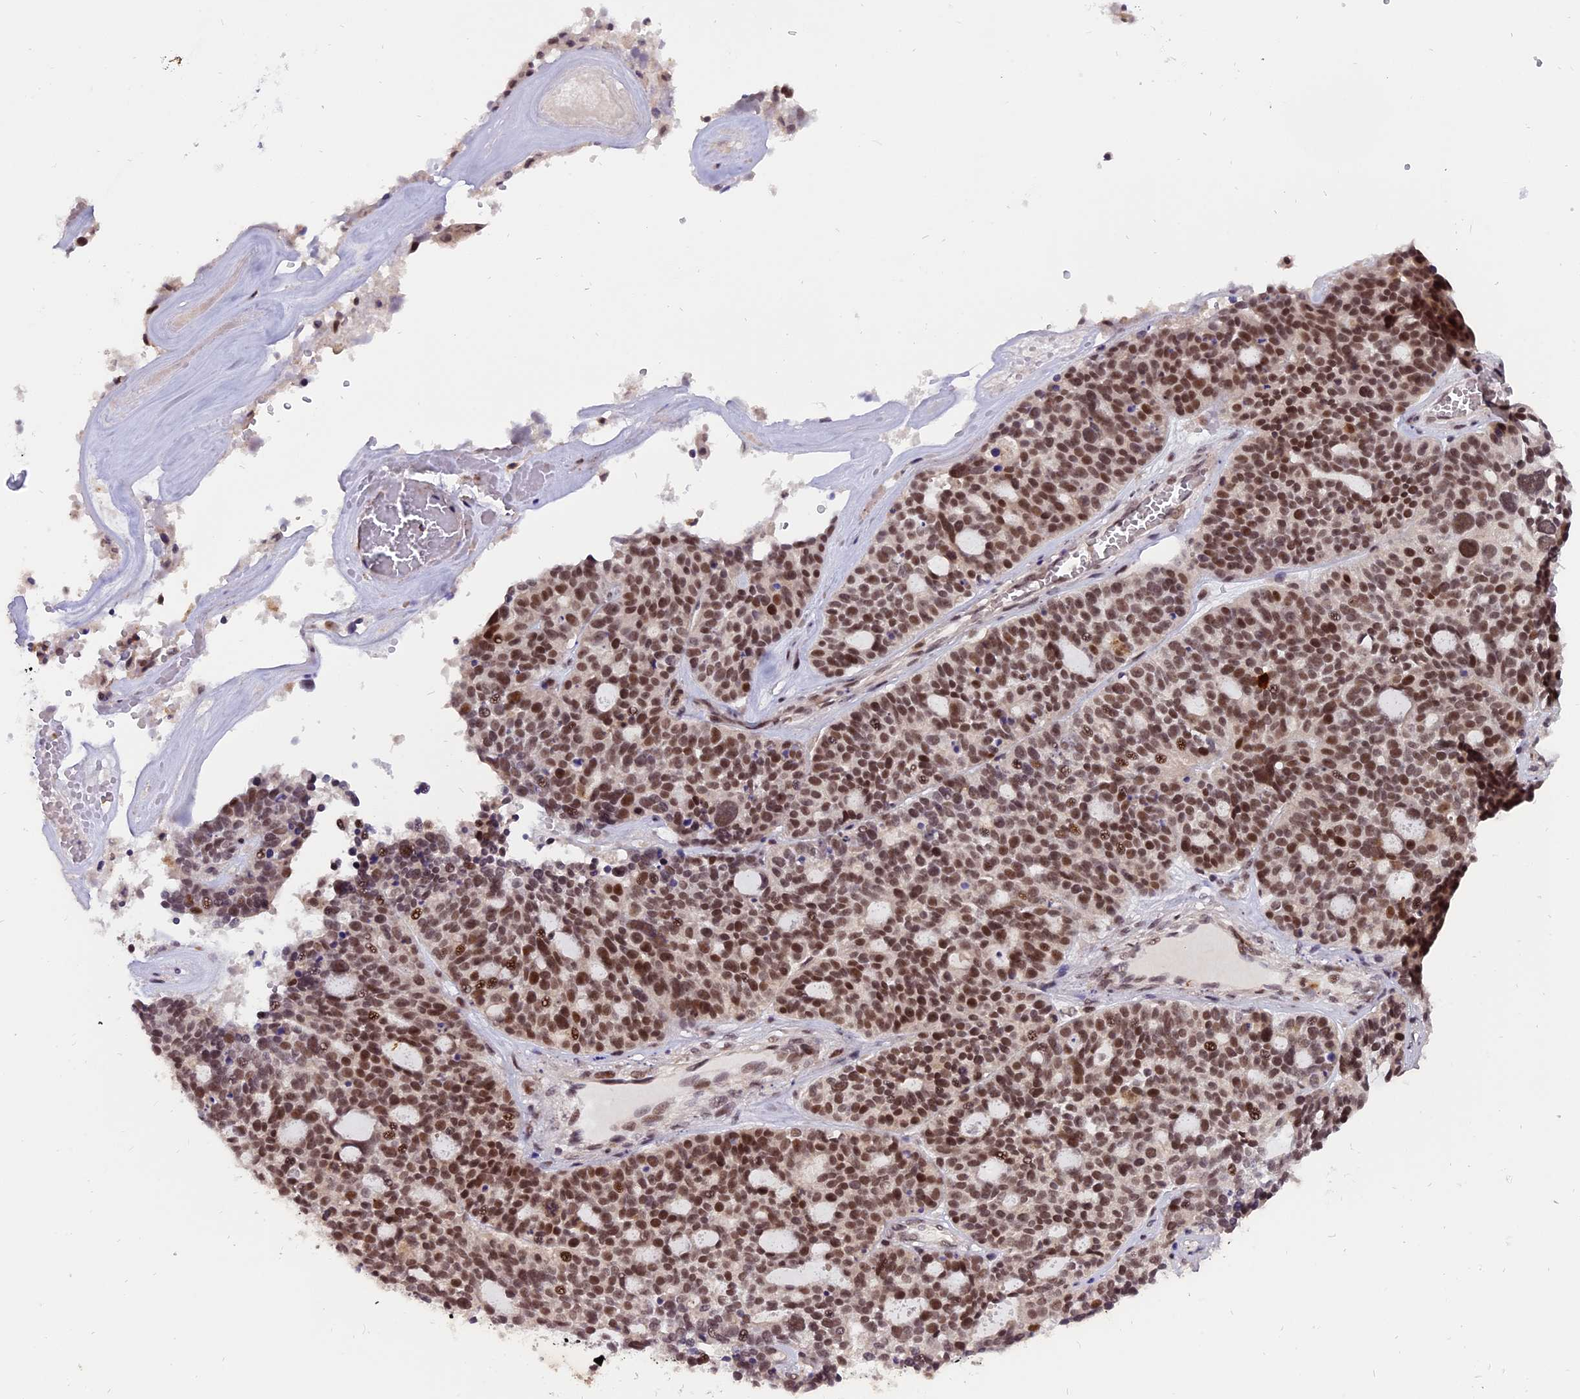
{"staining": {"intensity": "moderate", "quantity": ">75%", "location": "nuclear"}, "tissue": "ovarian cancer", "cell_type": "Tumor cells", "image_type": "cancer", "snomed": [{"axis": "morphology", "description": "Cystadenocarcinoma, serous, NOS"}, {"axis": "topography", "description": "Ovary"}], "caption": "Ovarian cancer (serous cystadenocarcinoma) was stained to show a protein in brown. There is medium levels of moderate nuclear positivity in approximately >75% of tumor cells.", "gene": "TADA3", "patient": {"sex": "female", "age": 59}}